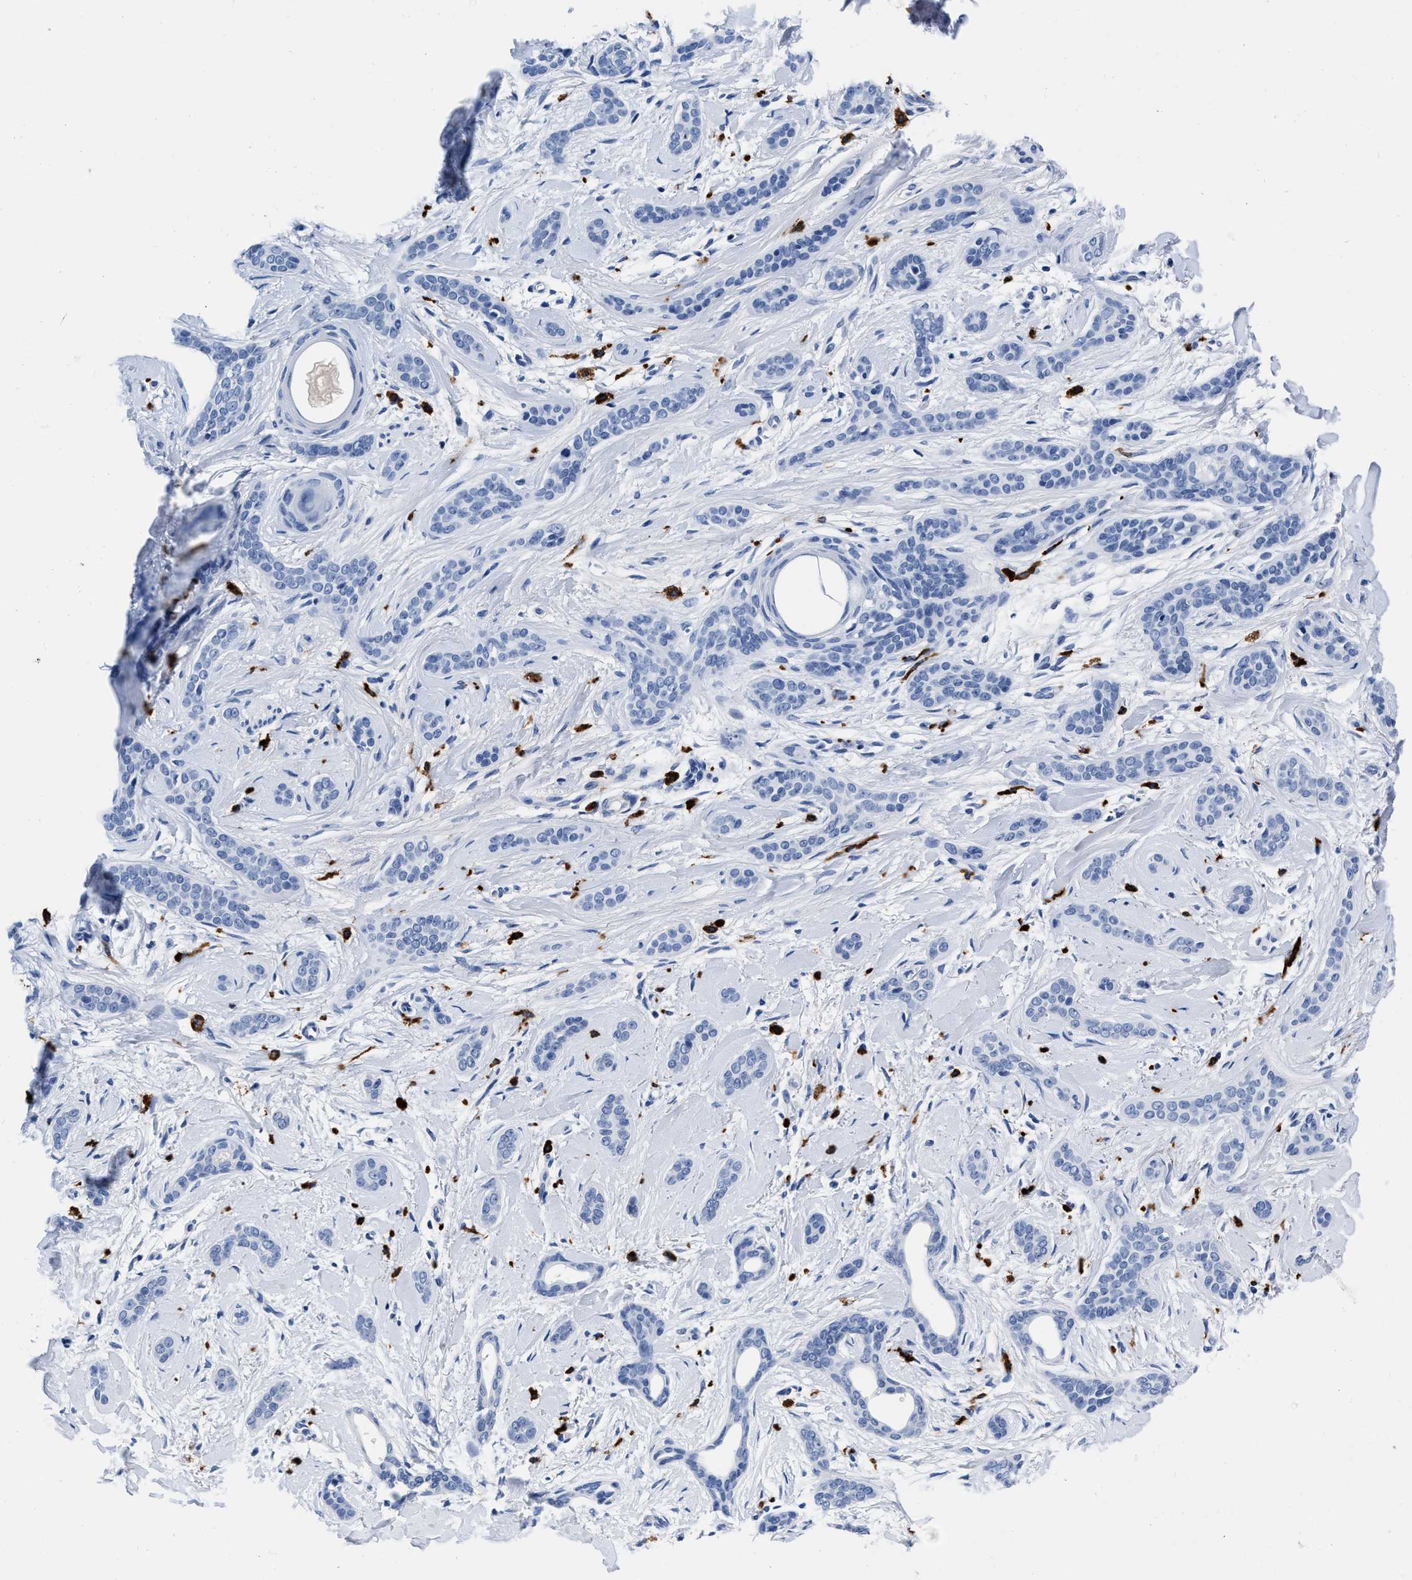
{"staining": {"intensity": "negative", "quantity": "none", "location": "none"}, "tissue": "skin cancer", "cell_type": "Tumor cells", "image_type": "cancer", "snomed": [{"axis": "morphology", "description": "Basal cell carcinoma"}, {"axis": "morphology", "description": "Adnexal tumor, benign"}, {"axis": "topography", "description": "Skin"}], "caption": "Immunohistochemical staining of human skin cancer displays no significant expression in tumor cells.", "gene": "CER1", "patient": {"sex": "female", "age": 42}}